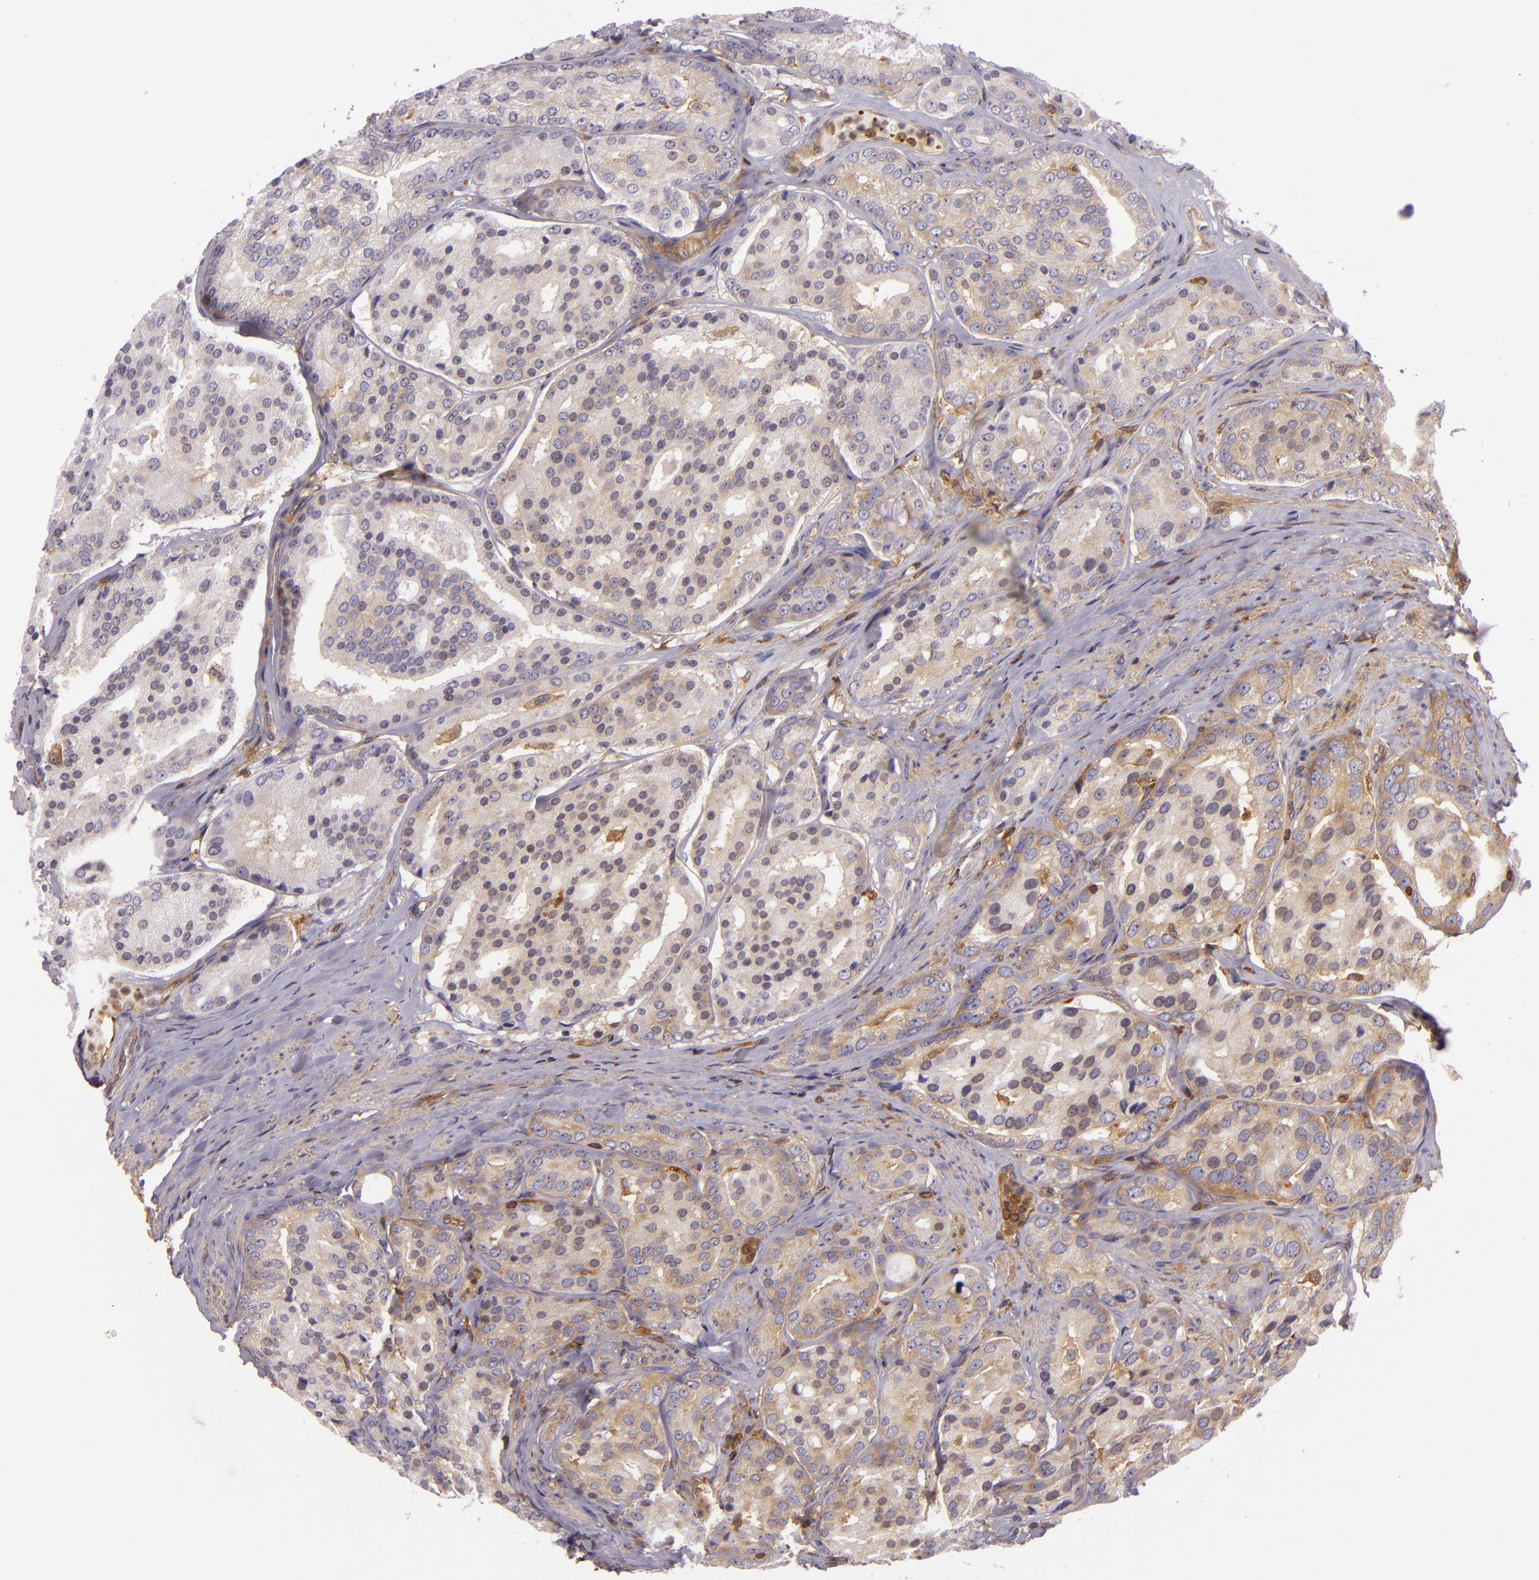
{"staining": {"intensity": "weak", "quantity": "25%-75%", "location": "cytoplasmic/membranous"}, "tissue": "prostate cancer", "cell_type": "Tumor cells", "image_type": "cancer", "snomed": [{"axis": "morphology", "description": "Adenocarcinoma, High grade"}, {"axis": "topography", "description": "Prostate"}], "caption": "Immunohistochemistry (IHC) of high-grade adenocarcinoma (prostate) reveals low levels of weak cytoplasmic/membranous staining in approximately 25%-75% of tumor cells.", "gene": "TLN1", "patient": {"sex": "male", "age": 64}}